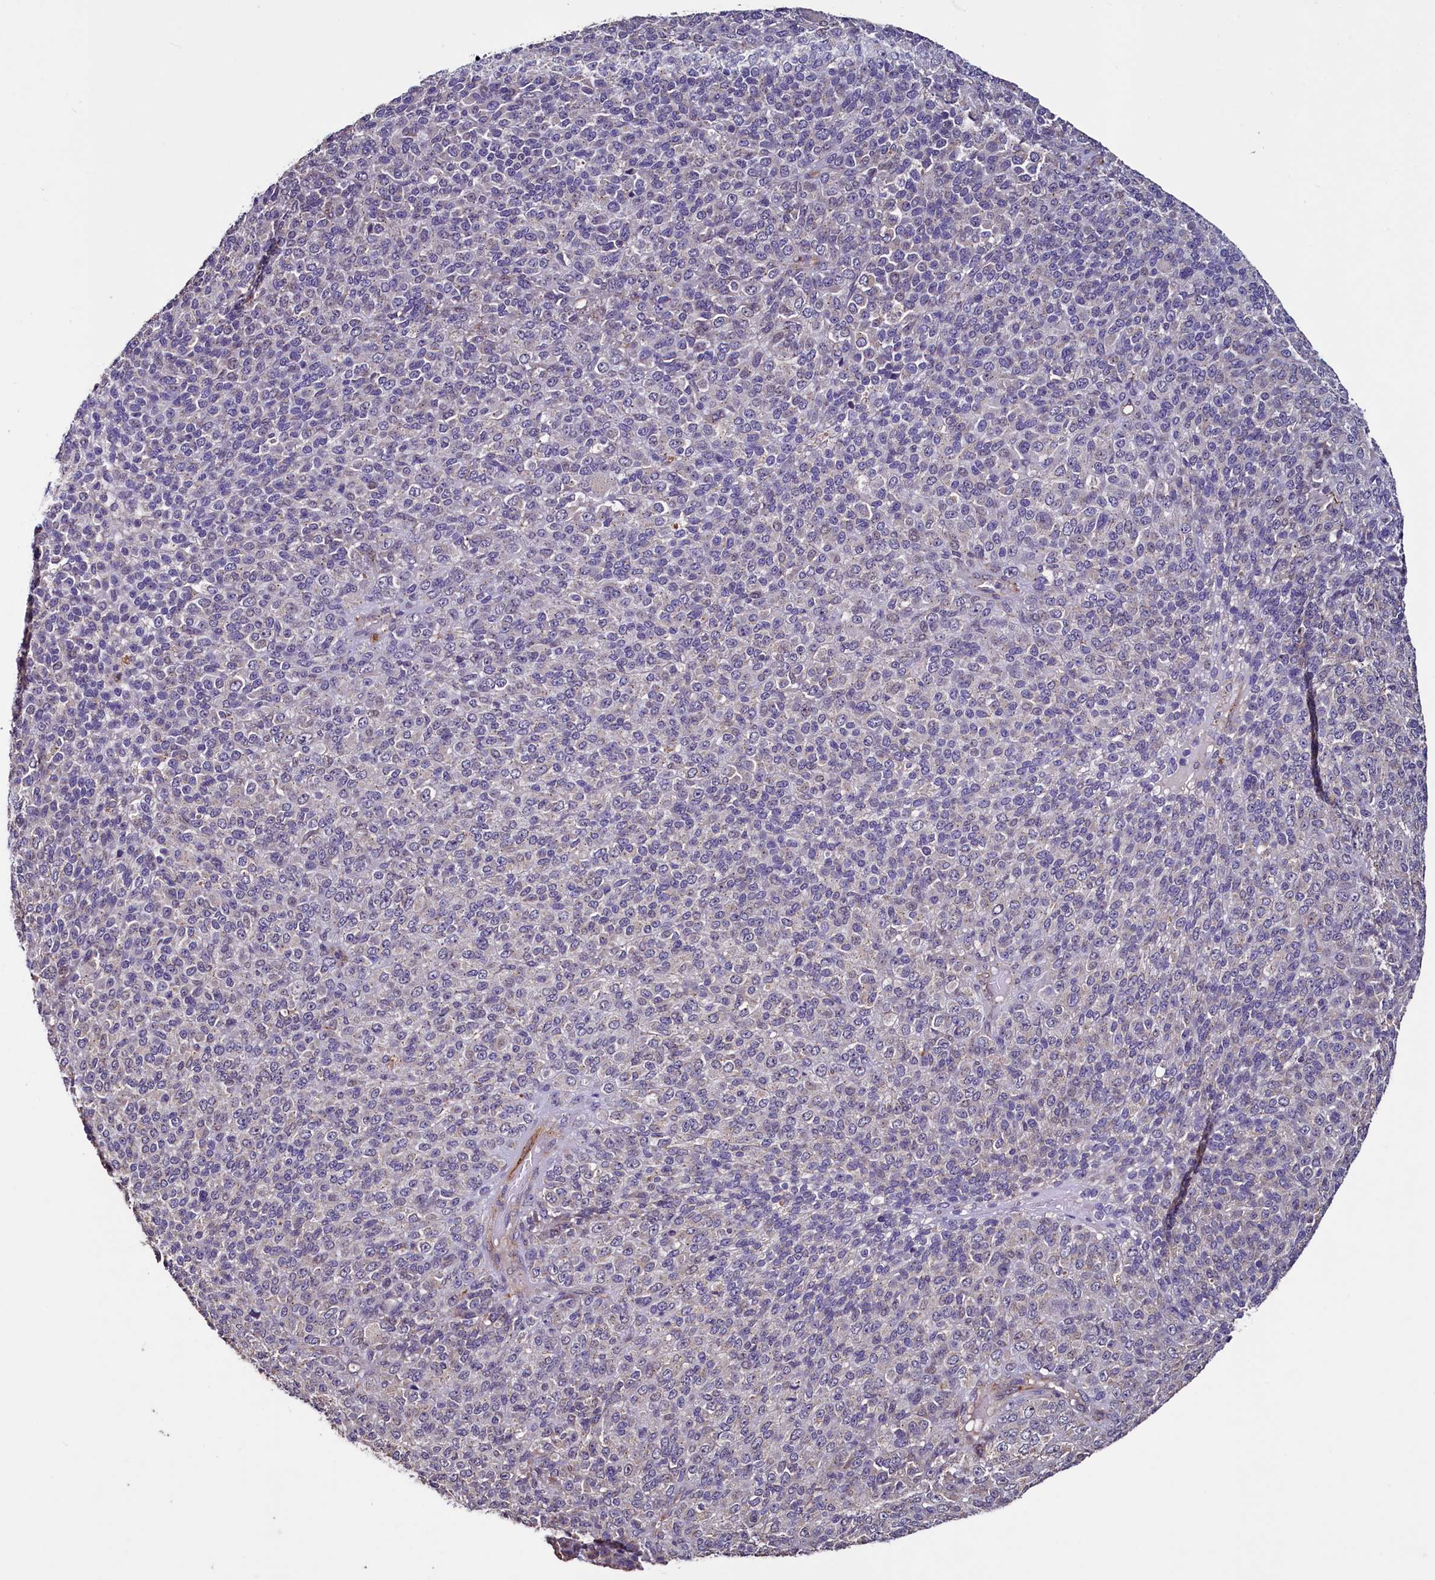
{"staining": {"intensity": "weak", "quantity": "<25%", "location": "cytoplasmic/membranous"}, "tissue": "melanoma", "cell_type": "Tumor cells", "image_type": "cancer", "snomed": [{"axis": "morphology", "description": "Malignant melanoma, Metastatic site"}, {"axis": "topography", "description": "Brain"}], "caption": "Melanoma was stained to show a protein in brown. There is no significant positivity in tumor cells.", "gene": "PALM", "patient": {"sex": "female", "age": 56}}